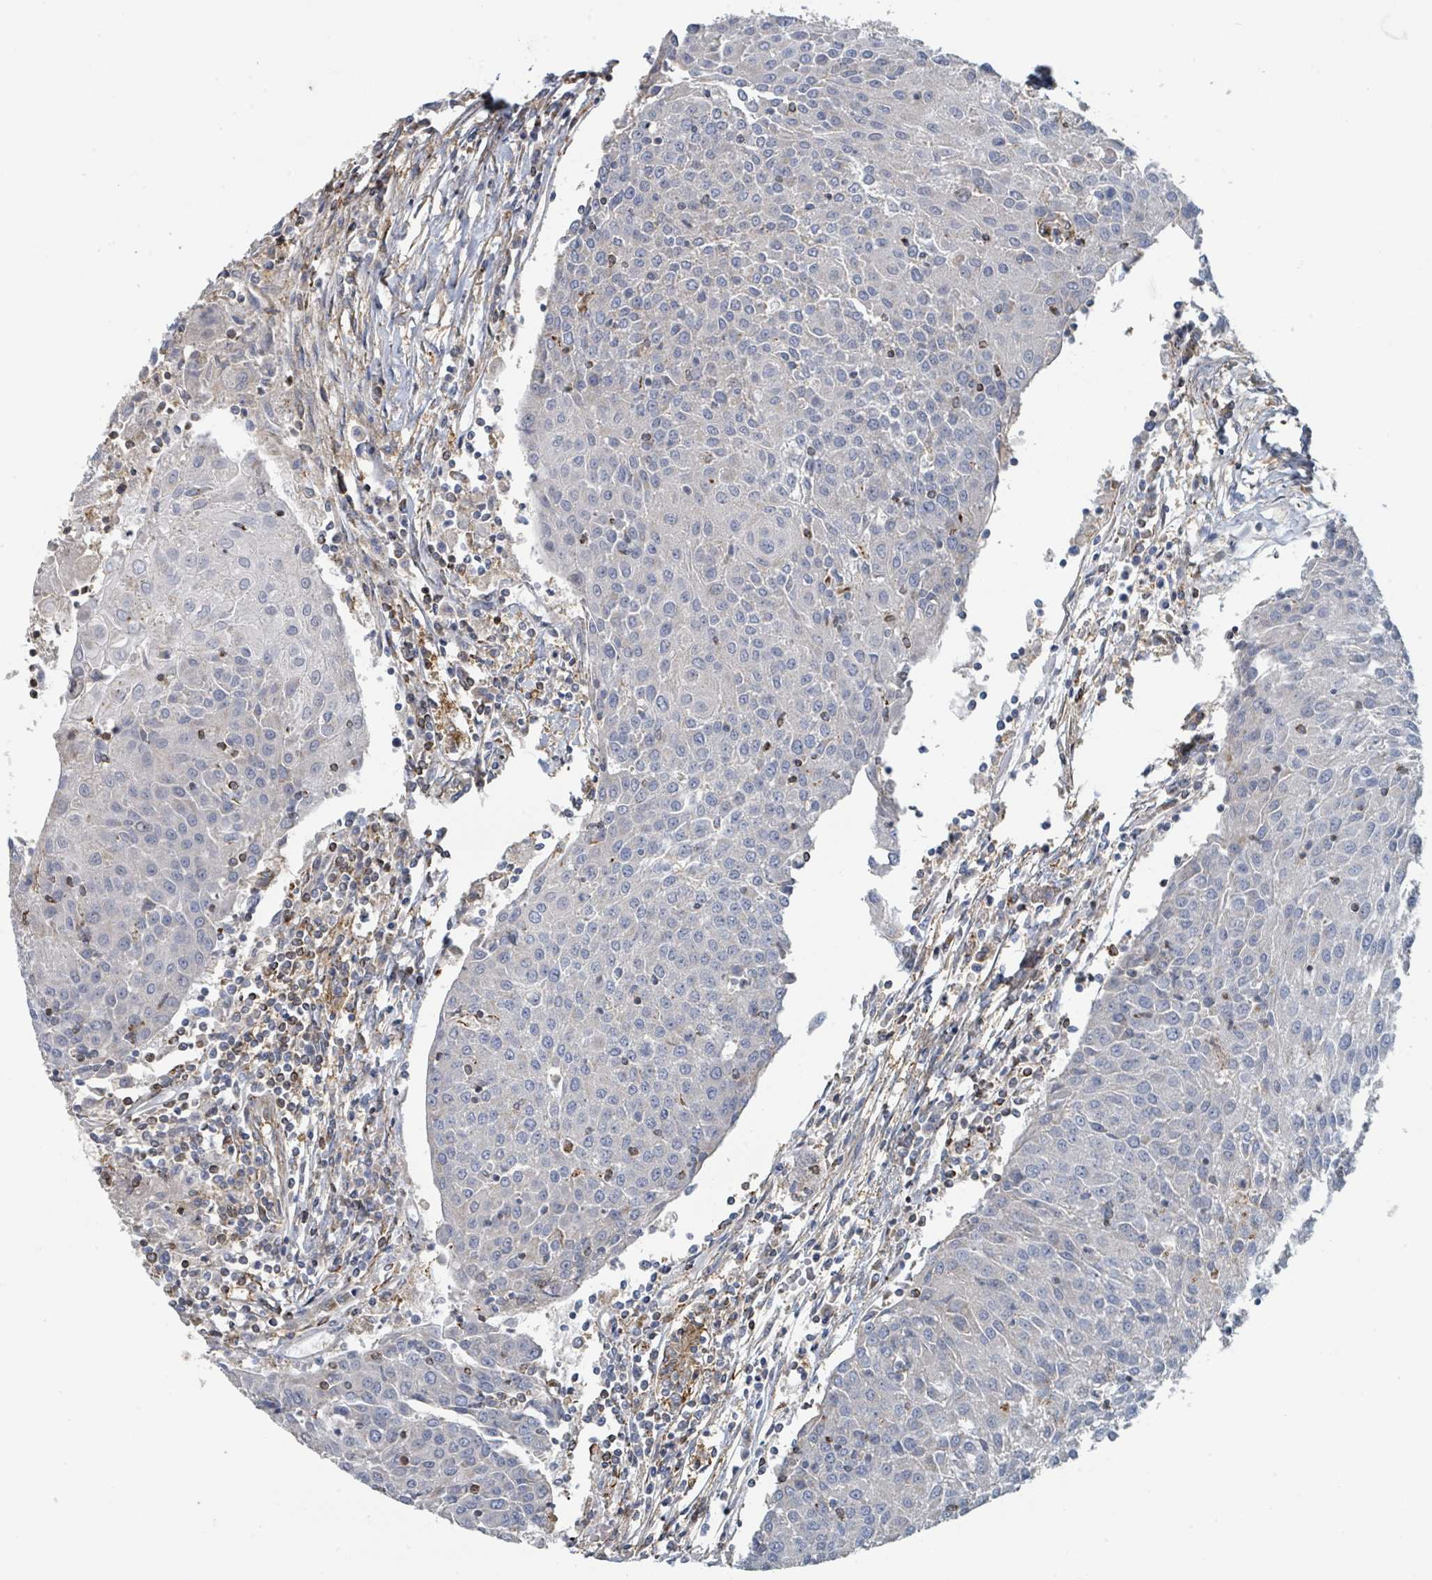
{"staining": {"intensity": "negative", "quantity": "none", "location": "none"}, "tissue": "urothelial cancer", "cell_type": "Tumor cells", "image_type": "cancer", "snomed": [{"axis": "morphology", "description": "Urothelial carcinoma, High grade"}, {"axis": "topography", "description": "Urinary bladder"}], "caption": "IHC of urothelial cancer displays no expression in tumor cells.", "gene": "LRRC42", "patient": {"sex": "female", "age": 85}}